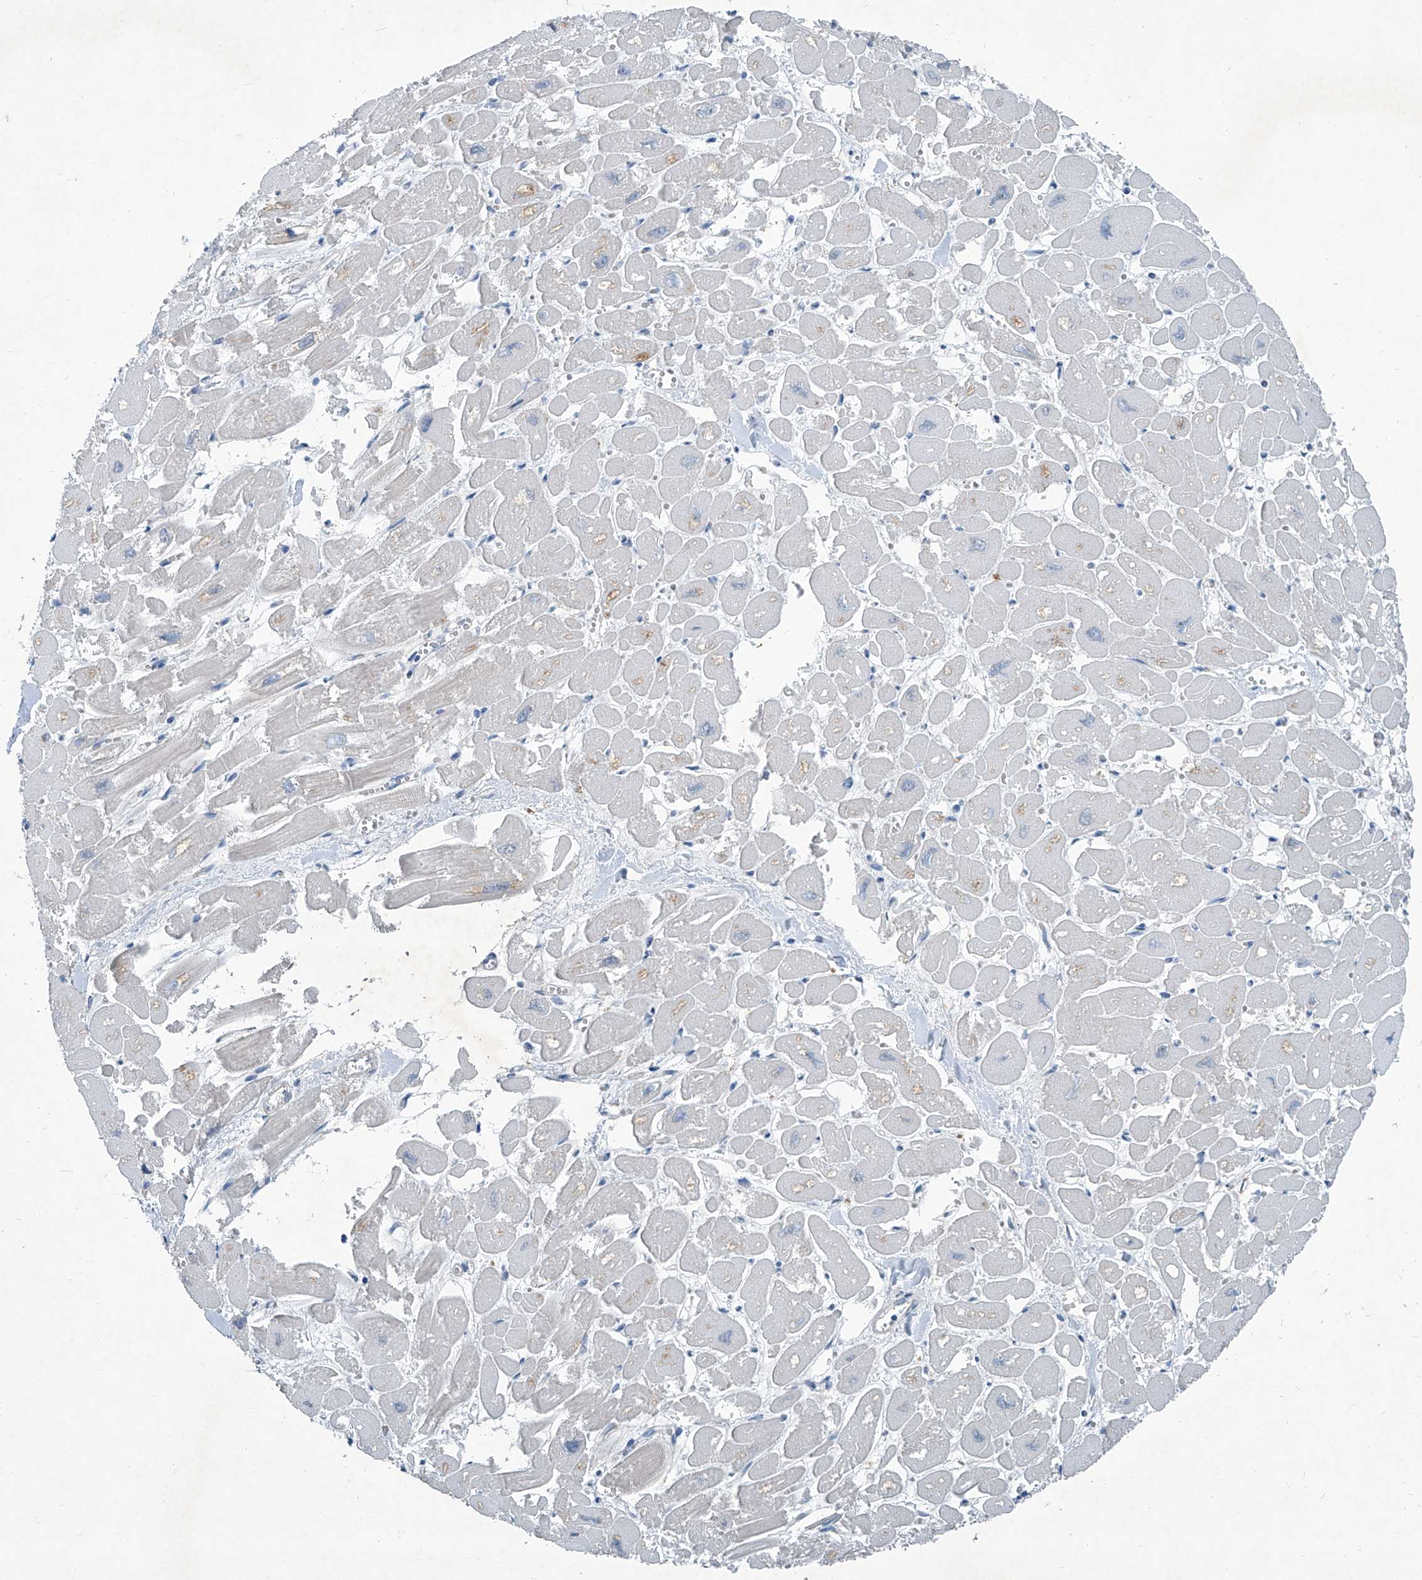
{"staining": {"intensity": "negative", "quantity": "none", "location": "none"}, "tissue": "heart muscle", "cell_type": "Cardiomyocytes", "image_type": "normal", "snomed": [{"axis": "morphology", "description": "Normal tissue, NOS"}, {"axis": "topography", "description": "Heart"}], "caption": "Cardiomyocytes are negative for brown protein staining in unremarkable heart muscle. (IHC, brightfield microscopy, high magnification).", "gene": "SLC26A11", "patient": {"sex": "male", "age": 54}}